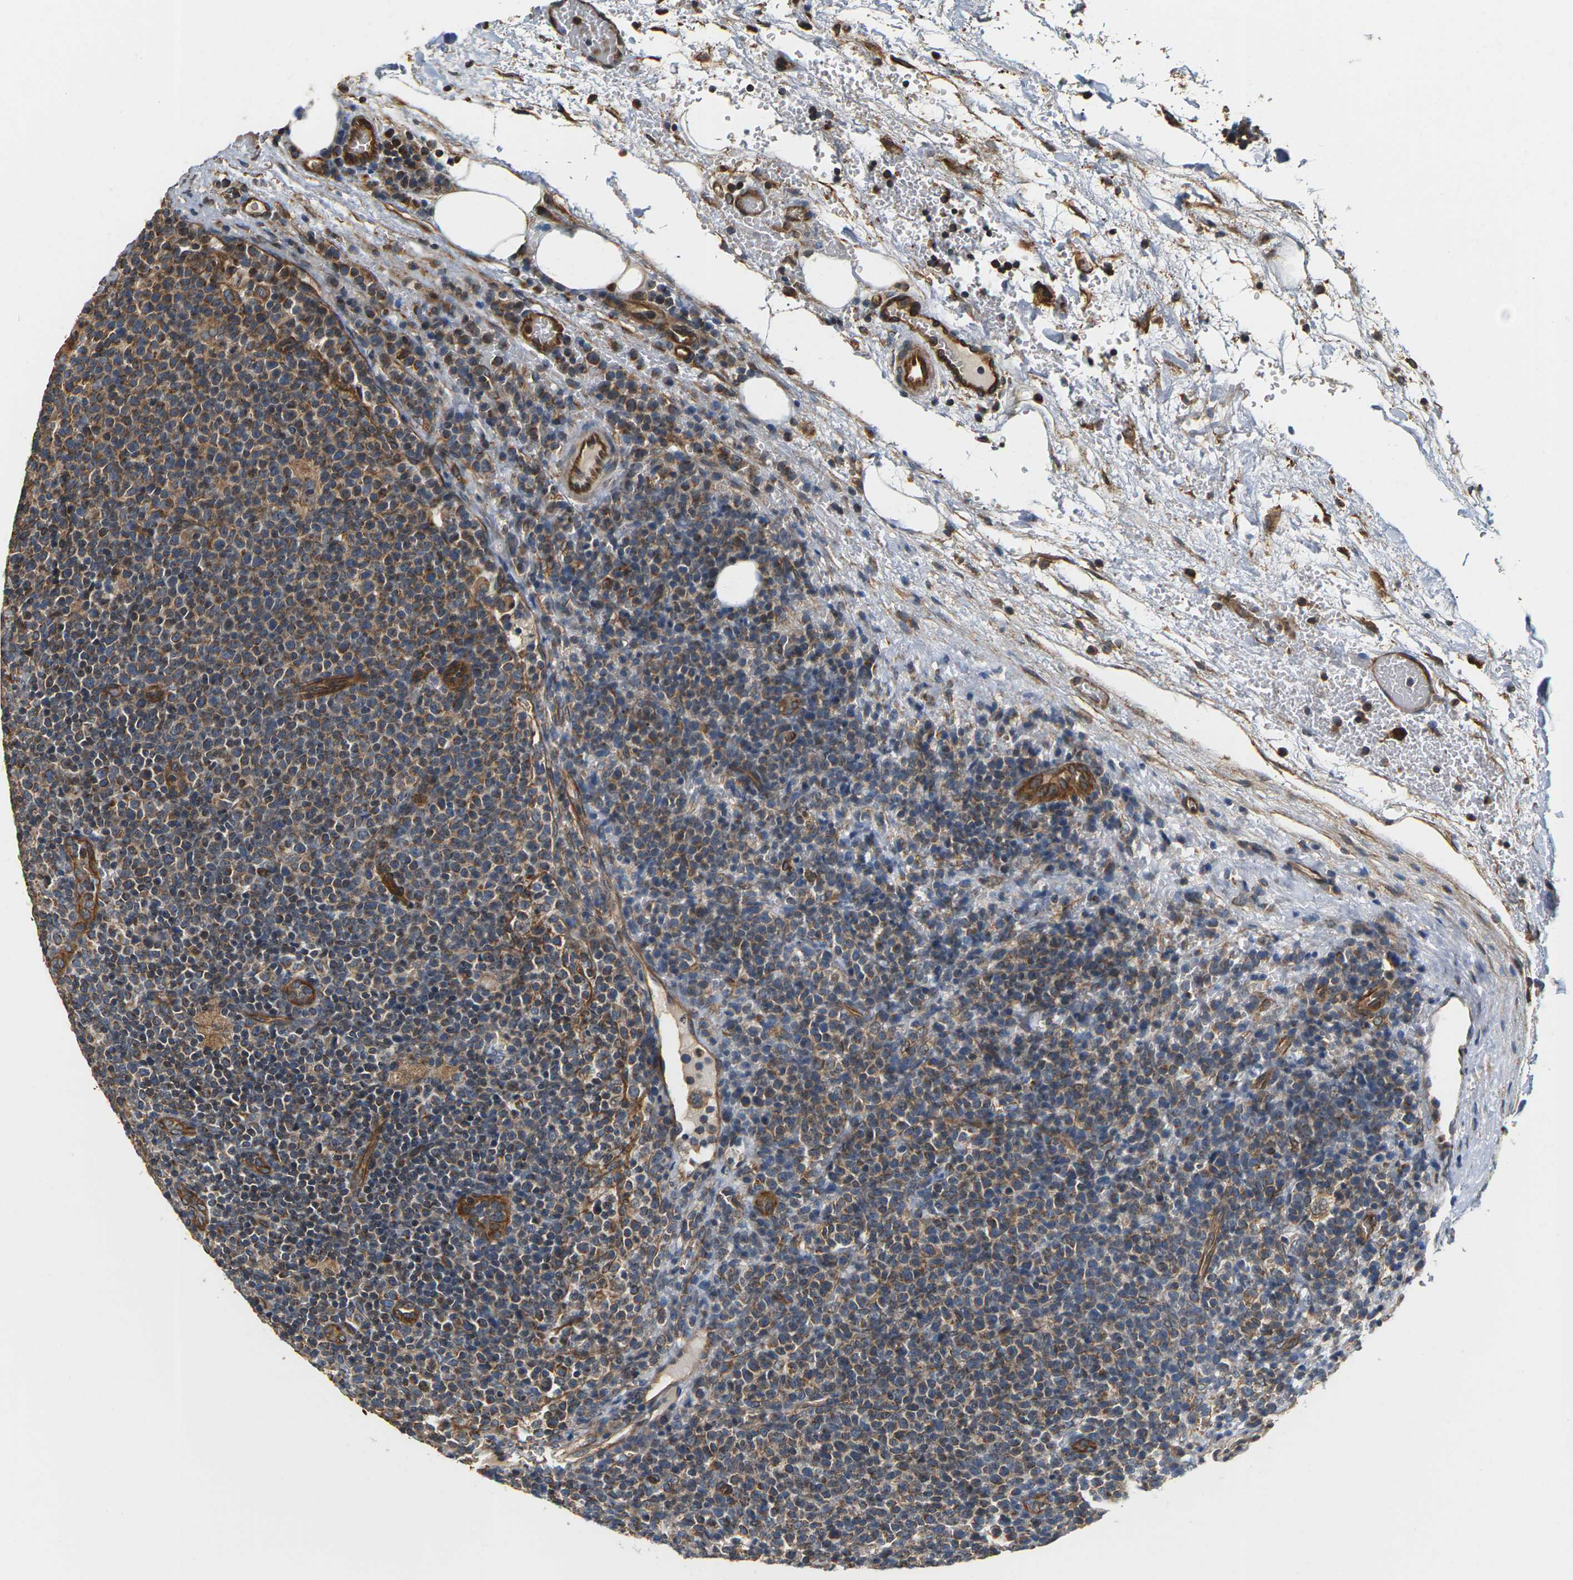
{"staining": {"intensity": "moderate", "quantity": "25%-75%", "location": "cytoplasmic/membranous"}, "tissue": "lymphoma", "cell_type": "Tumor cells", "image_type": "cancer", "snomed": [{"axis": "morphology", "description": "Malignant lymphoma, non-Hodgkin's type, High grade"}, {"axis": "topography", "description": "Lymph node"}], "caption": "A photomicrograph showing moderate cytoplasmic/membranous expression in approximately 25%-75% of tumor cells in lymphoma, as visualized by brown immunohistochemical staining.", "gene": "PCDHB4", "patient": {"sex": "male", "age": 61}}